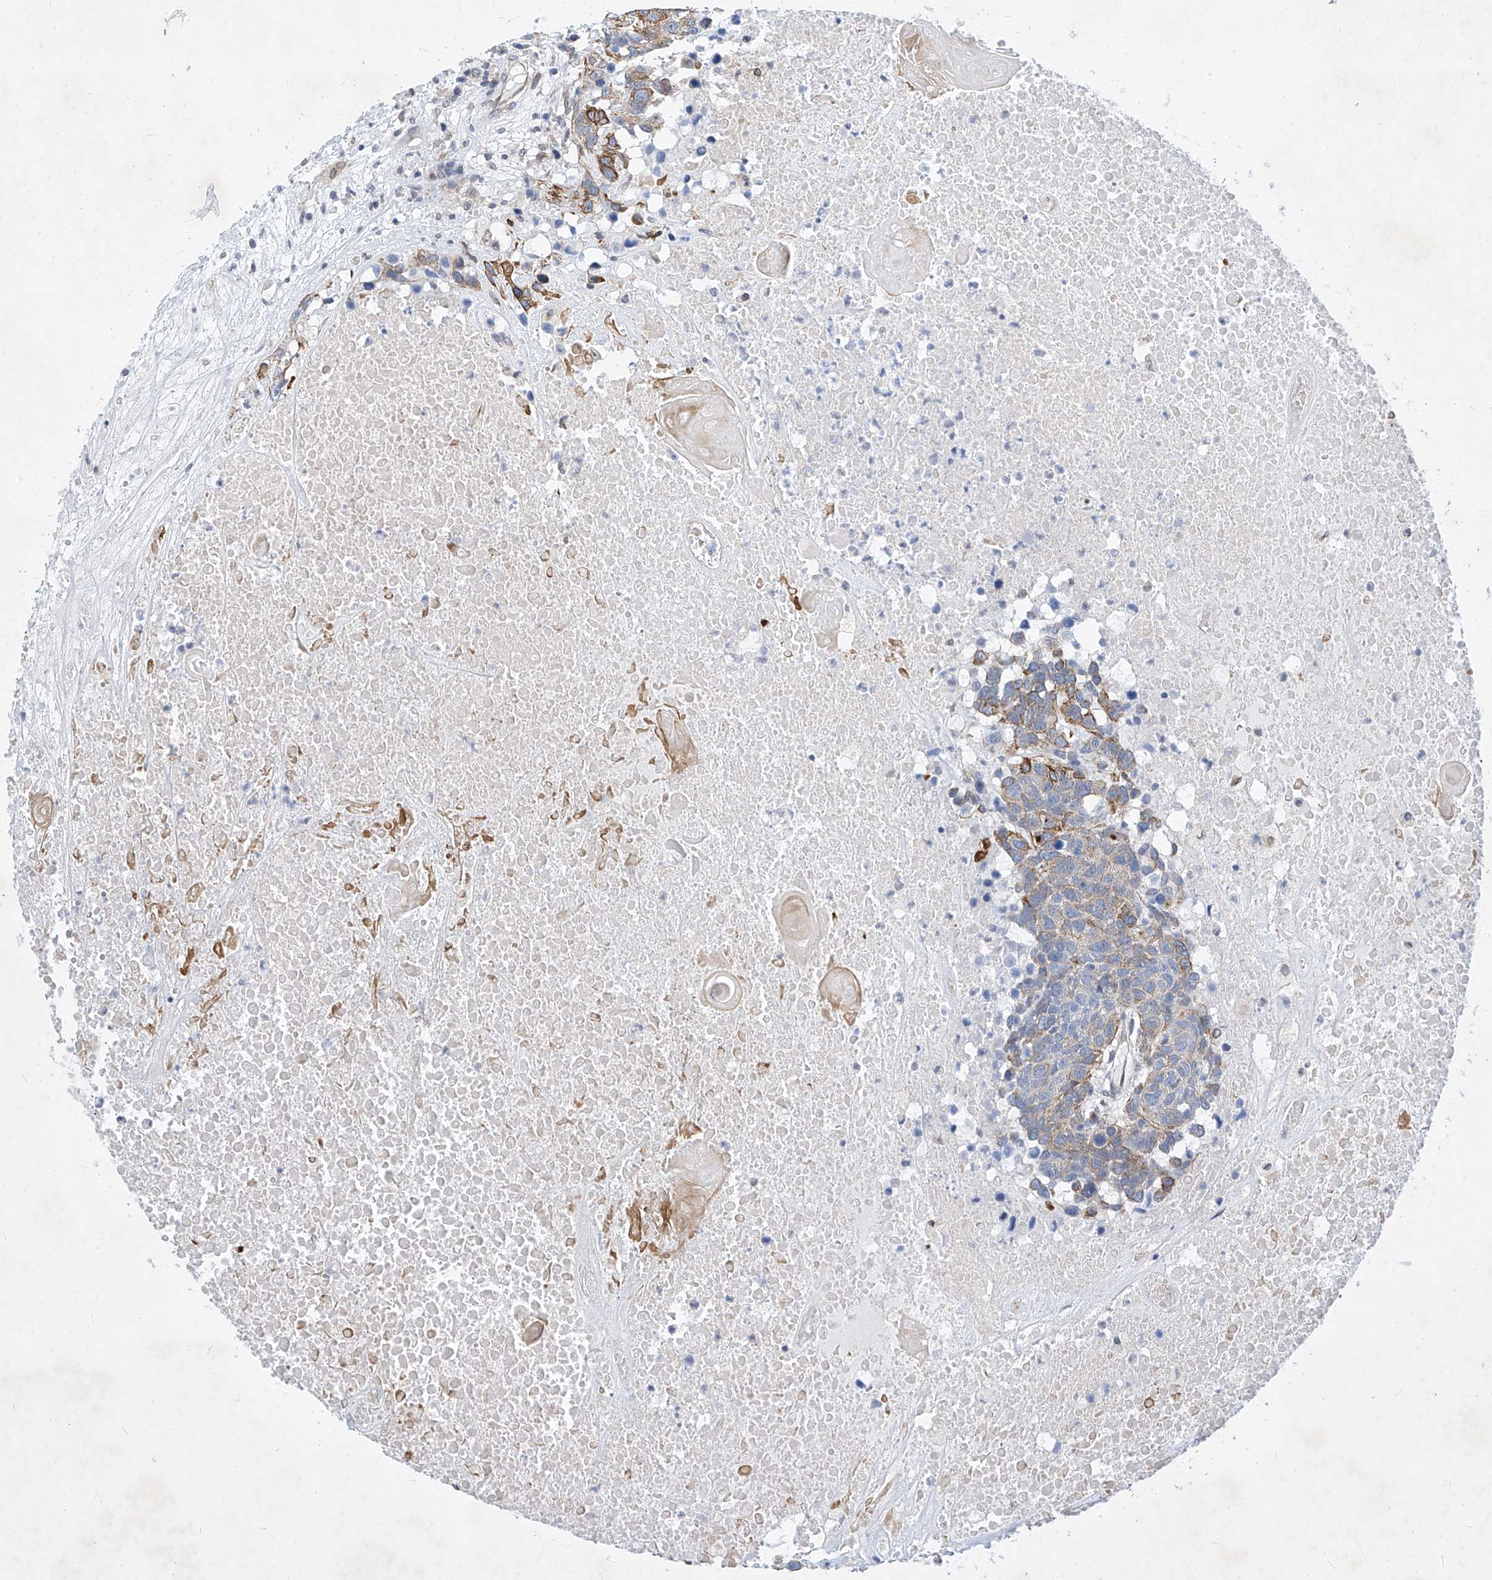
{"staining": {"intensity": "moderate", "quantity": "<25%", "location": "cytoplasmic/membranous"}, "tissue": "head and neck cancer", "cell_type": "Tumor cells", "image_type": "cancer", "snomed": [{"axis": "morphology", "description": "Squamous cell carcinoma, NOS"}, {"axis": "topography", "description": "Head-Neck"}], "caption": "Head and neck cancer (squamous cell carcinoma) stained with immunohistochemistry (IHC) shows moderate cytoplasmic/membranous expression in about <25% of tumor cells.", "gene": "MX2", "patient": {"sex": "male", "age": 66}}